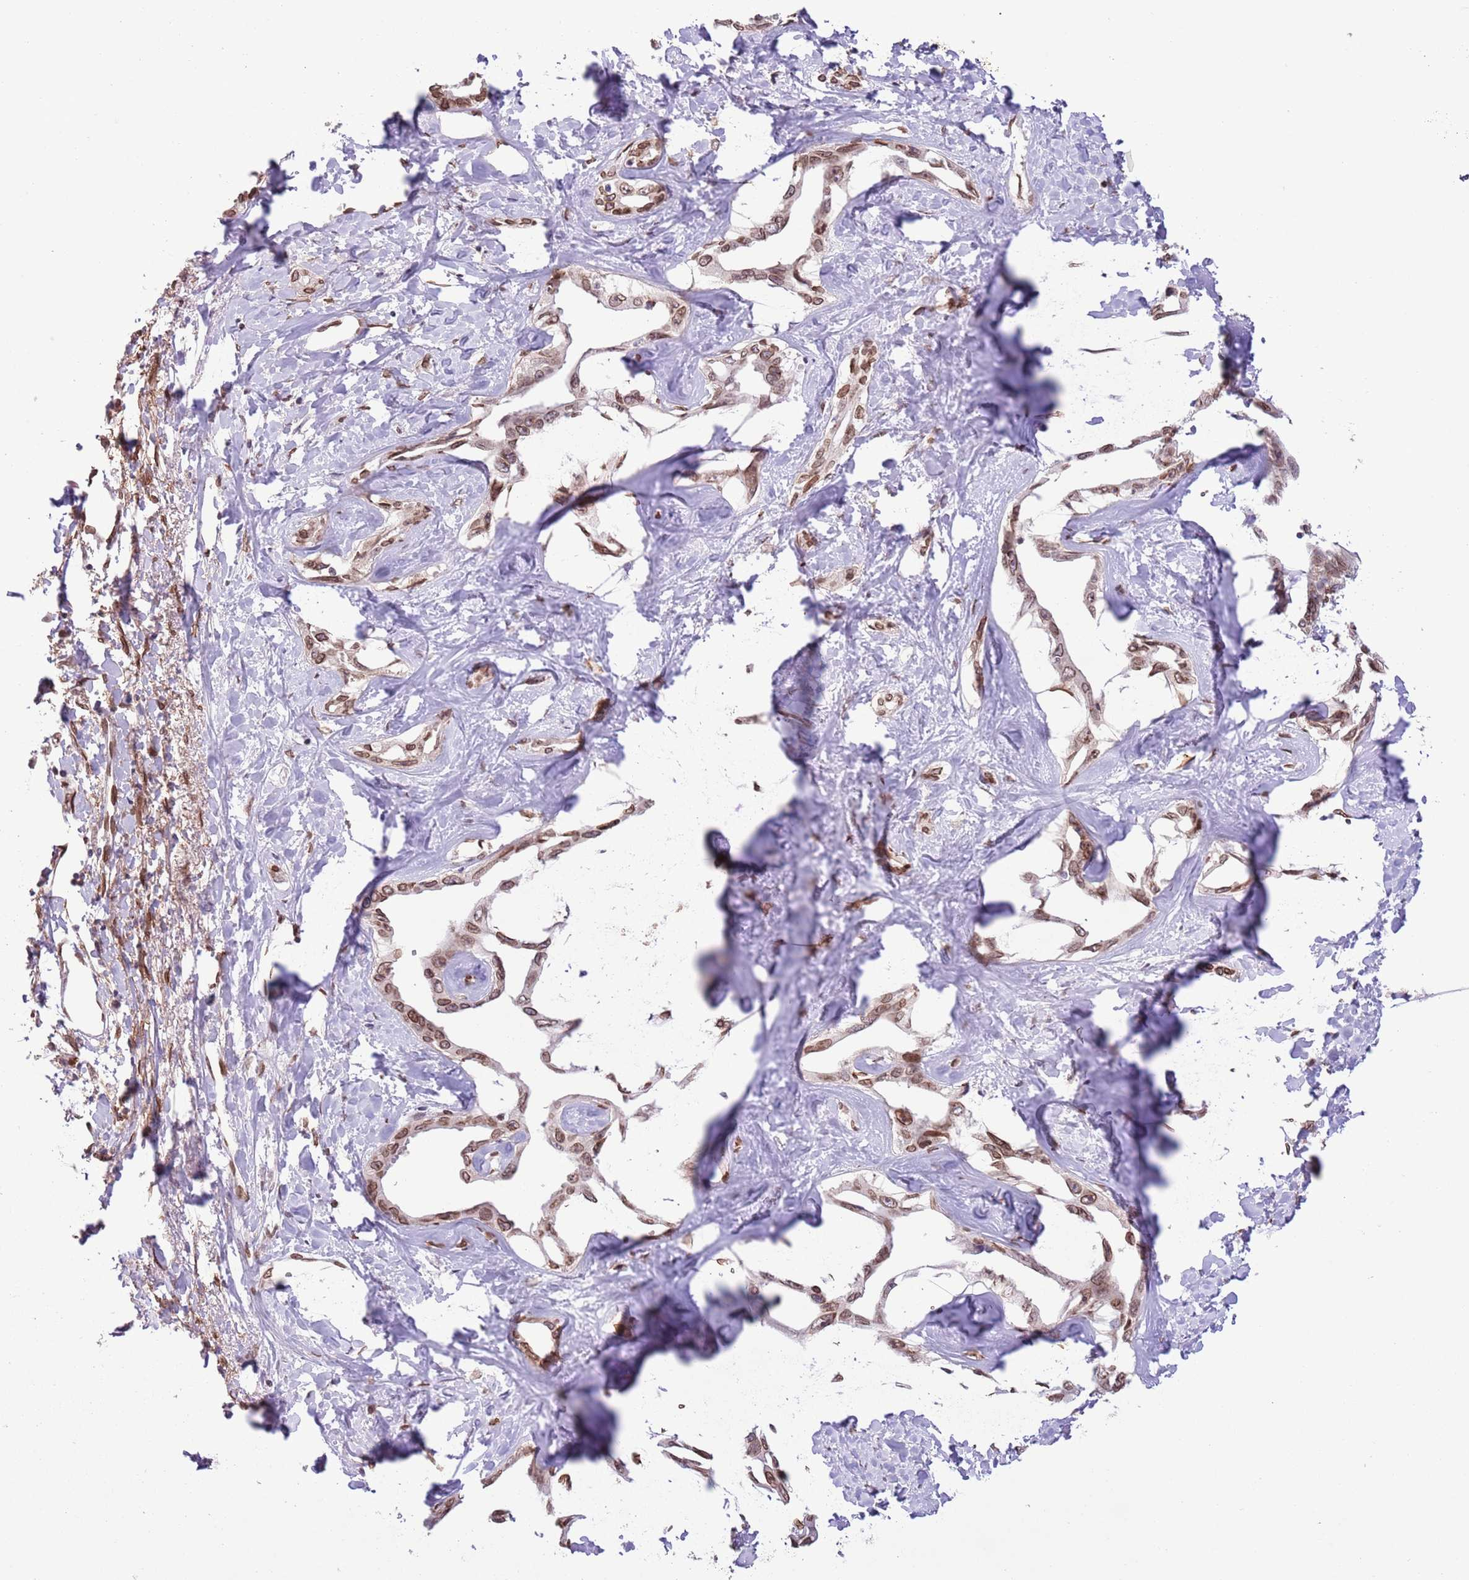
{"staining": {"intensity": "moderate", "quantity": ">75%", "location": "cytoplasmic/membranous,nuclear"}, "tissue": "liver cancer", "cell_type": "Tumor cells", "image_type": "cancer", "snomed": [{"axis": "morphology", "description": "Cholangiocarcinoma"}, {"axis": "topography", "description": "Liver"}], "caption": "Immunohistochemistry (DAB) staining of human liver cancer displays moderate cytoplasmic/membranous and nuclear protein expression in about >75% of tumor cells.", "gene": "ZGLP1", "patient": {"sex": "male", "age": 59}}